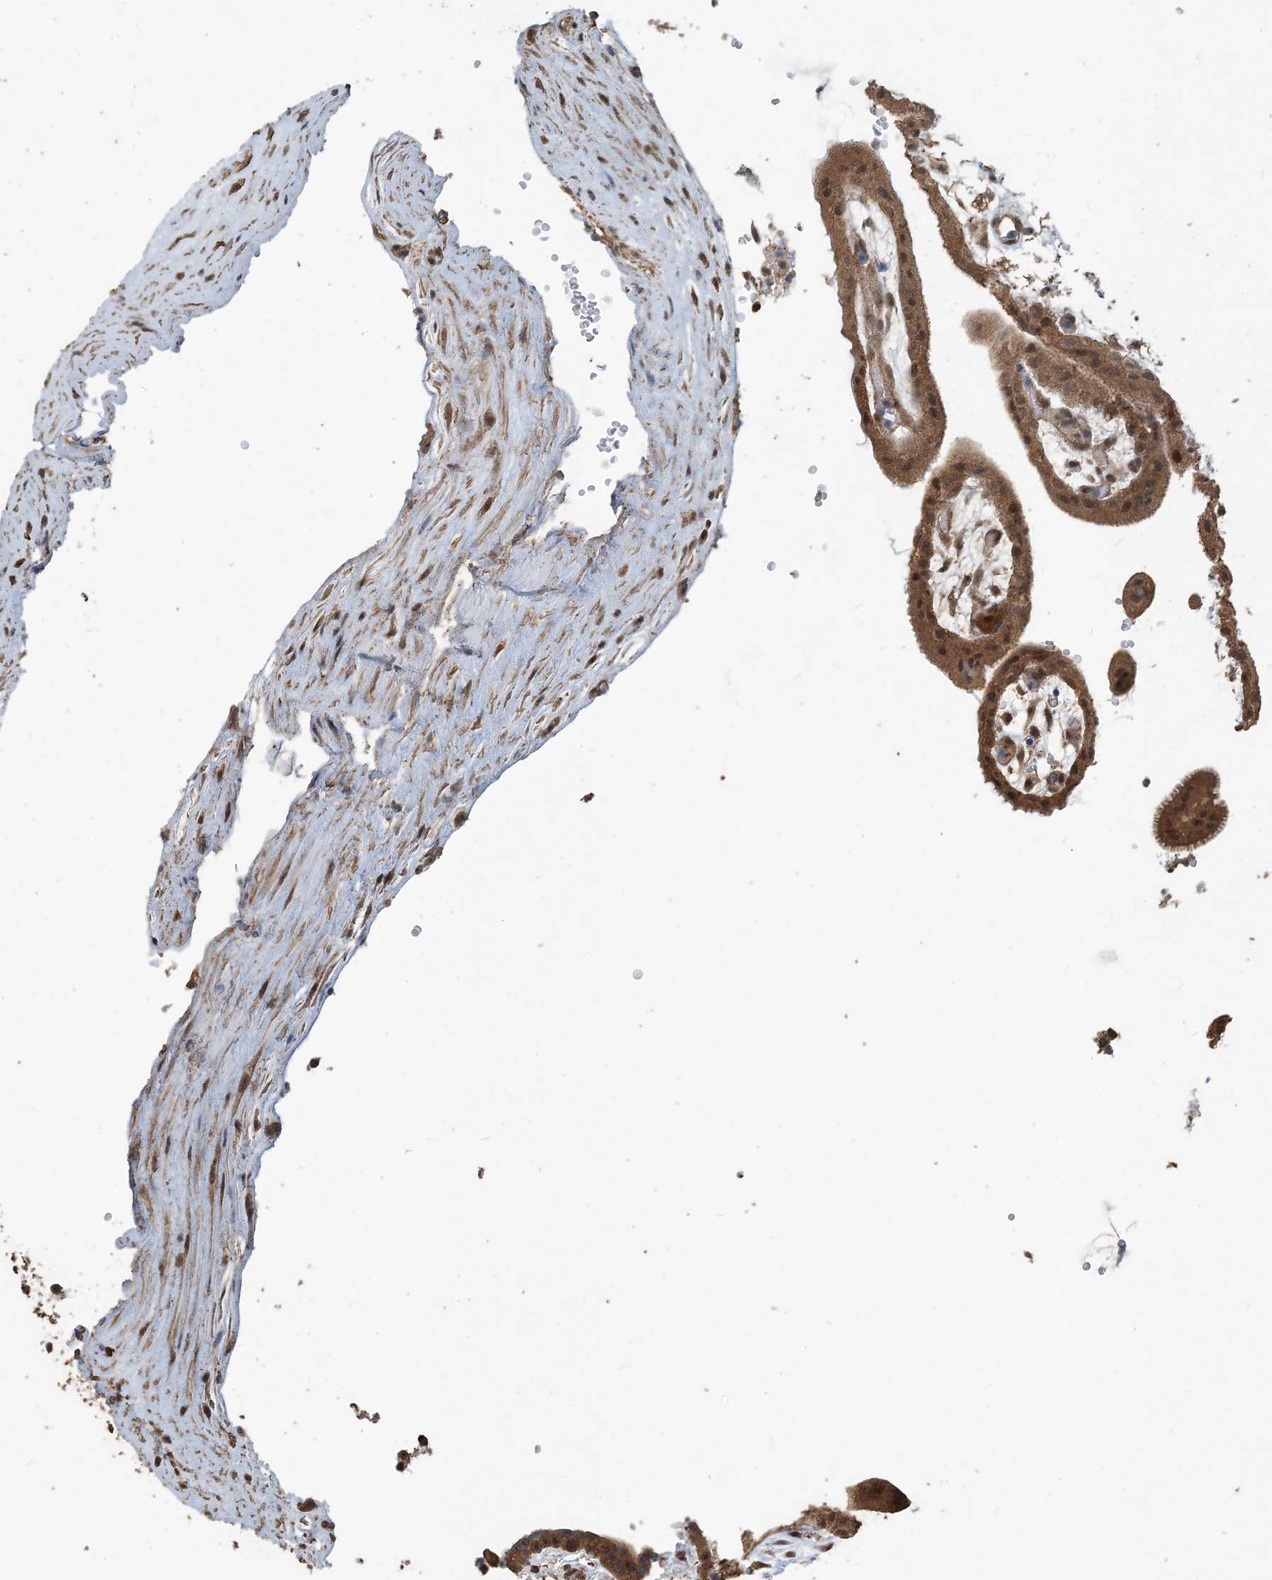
{"staining": {"intensity": "moderate", "quantity": ">75%", "location": "cytoplasmic/membranous,nuclear"}, "tissue": "placenta", "cell_type": "Trophoblastic cells", "image_type": "normal", "snomed": [{"axis": "morphology", "description": "Normal tissue, NOS"}, {"axis": "topography", "description": "Placenta"}], "caption": "Immunohistochemistry (IHC) histopathology image of normal placenta stained for a protein (brown), which demonstrates medium levels of moderate cytoplasmic/membranous,nuclear expression in approximately >75% of trophoblastic cells.", "gene": "ZC3H12A", "patient": {"sex": "female", "age": 18}}